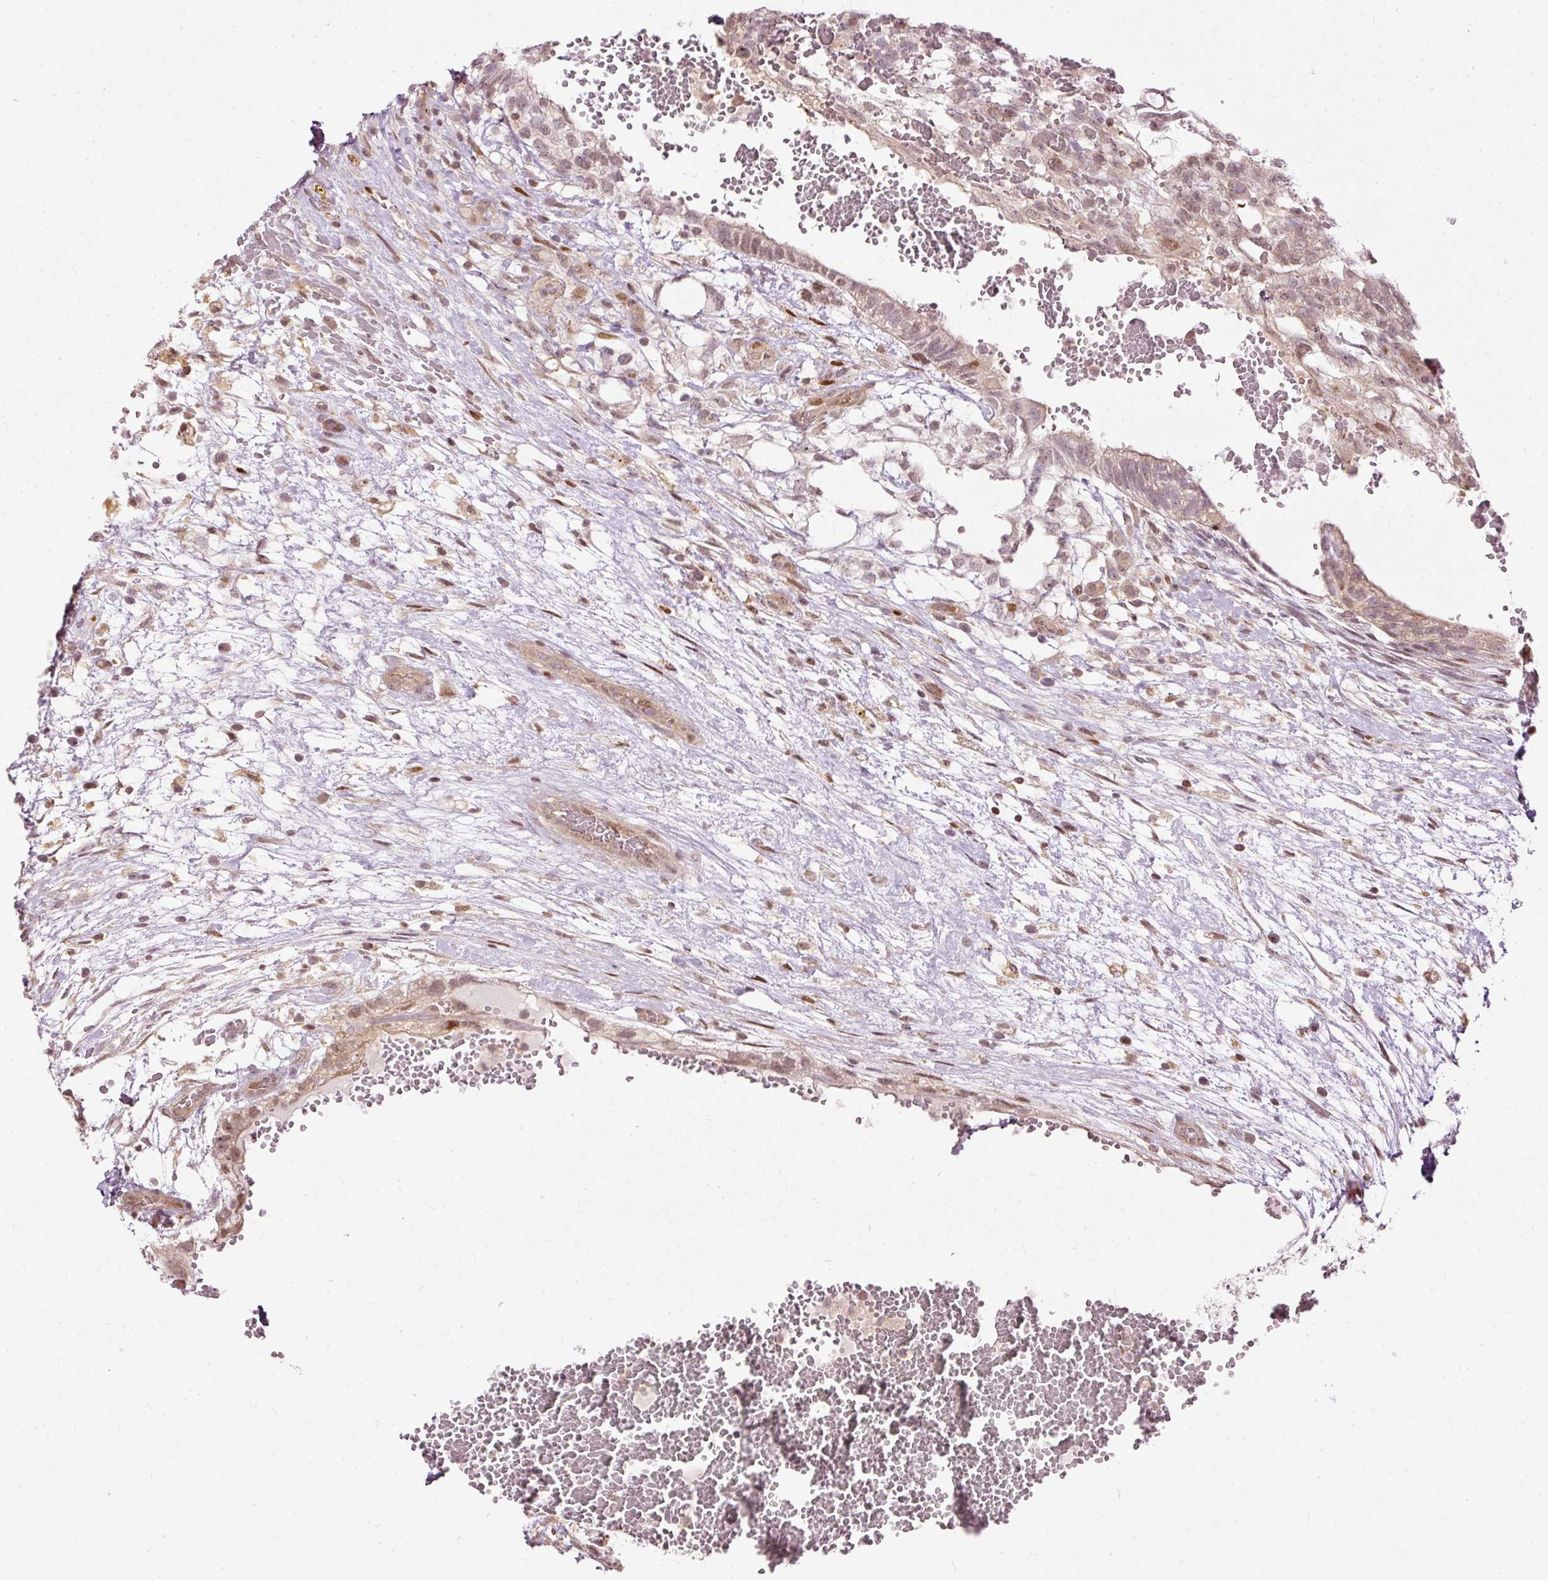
{"staining": {"intensity": "weak", "quantity": ">75%", "location": "nuclear"}, "tissue": "testis cancer", "cell_type": "Tumor cells", "image_type": "cancer", "snomed": [{"axis": "morphology", "description": "Normal tissue, NOS"}, {"axis": "morphology", "description": "Carcinoma, Embryonal, NOS"}, {"axis": "topography", "description": "Testis"}], "caption": "Embryonal carcinoma (testis) tissue reveals weak nuclear positivity in approximately >75% of tumor cells", "gene": "ZNF778", "patient": {"sex": "male", "age": 32}}